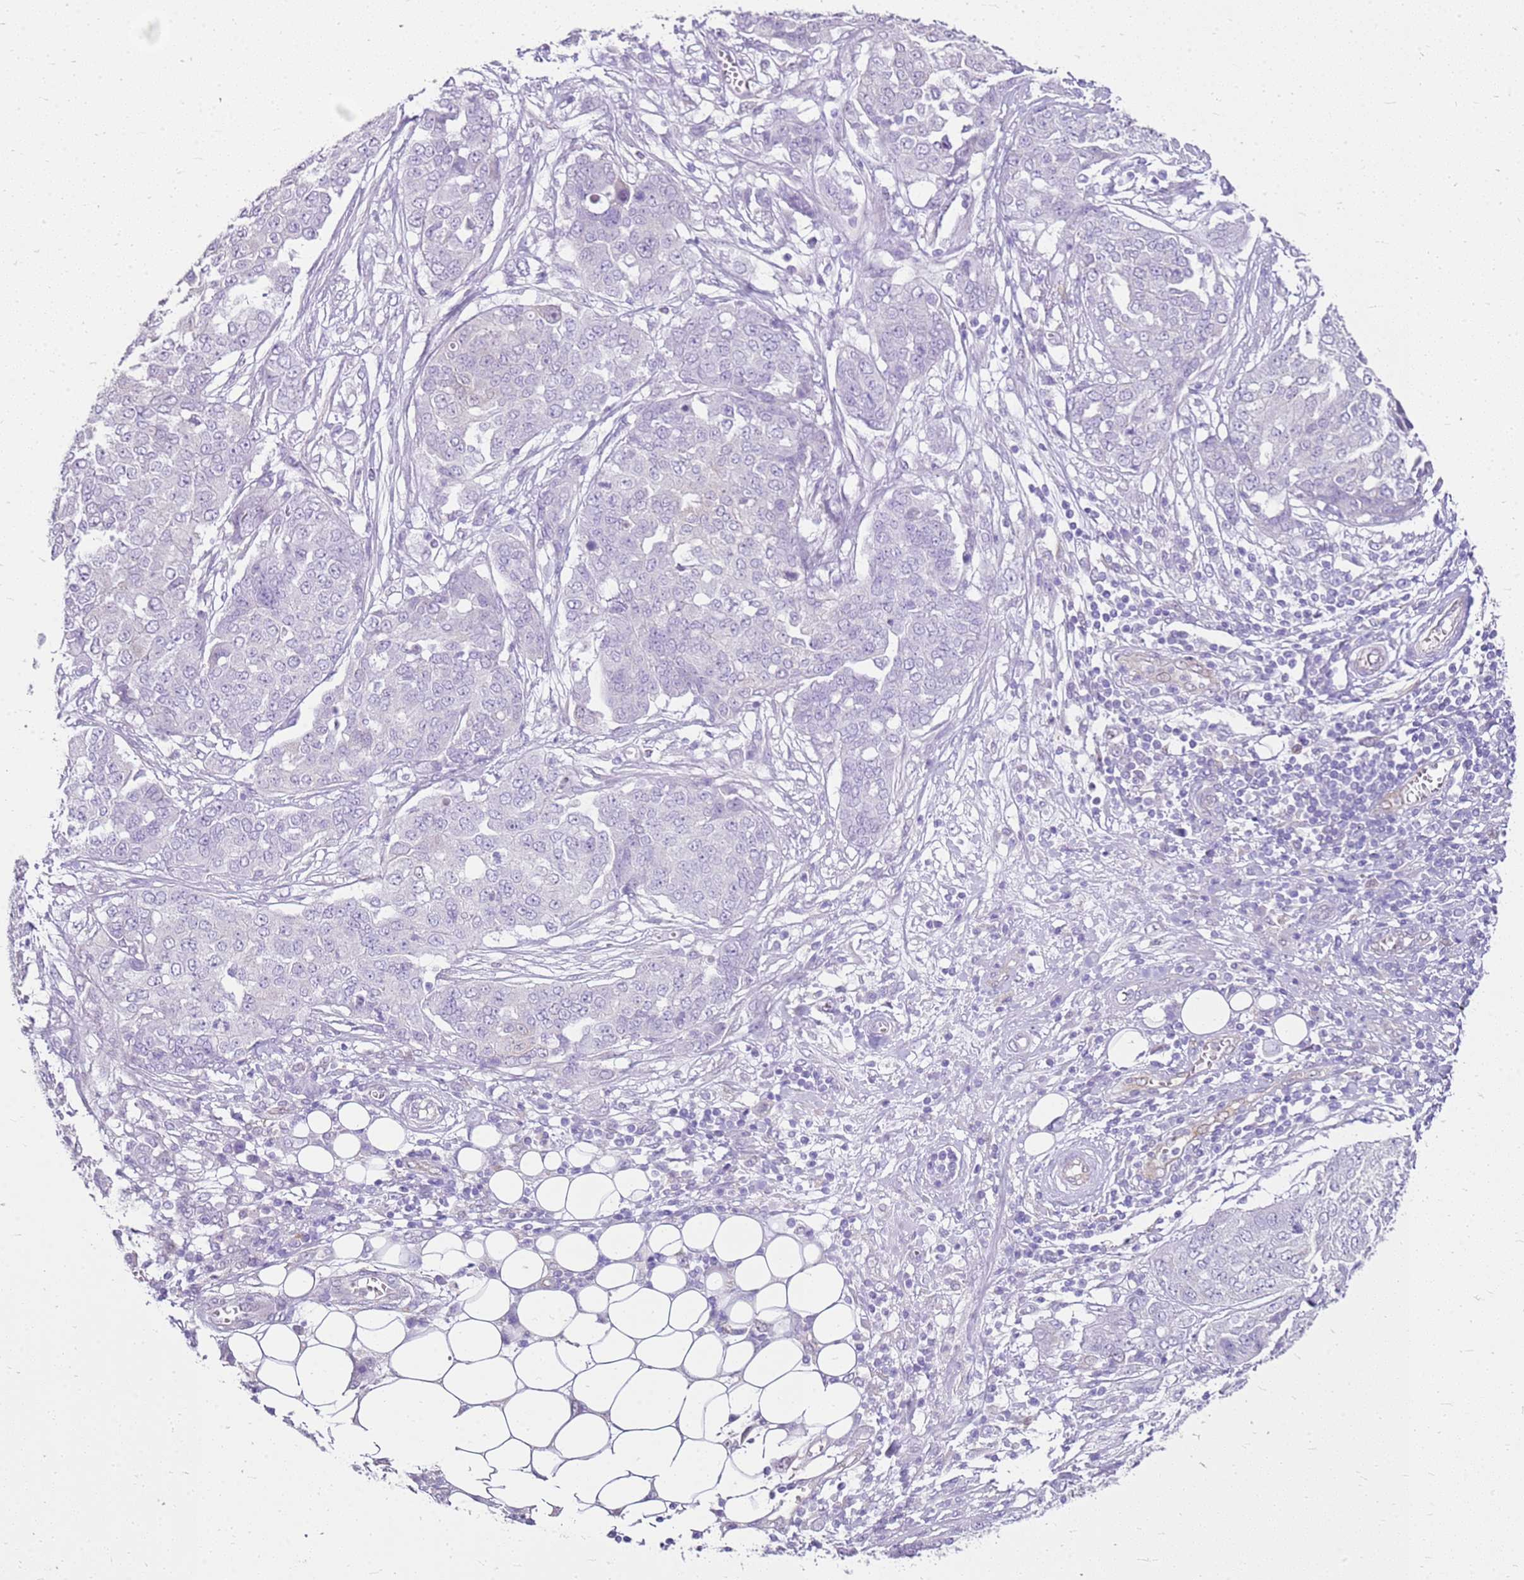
{"staining": {"intensity": "negative", "quantity": "none", "location": "none"}, "tissue": "ovarian cancer", "cell_type": "Tumor cells", "image_type": "cancer", "snomed": [{"axis": "morphology", "description": "Cystadenocarcinoma, serous, NOS"}, {"axis": "topography", "description": "Soft tissue"}, {"axis": "topography", "description": "Ovary"}], "caption": "Tumor cells are negative for brown protein staining in serous cystadenocarcinoma (ovarian). (DAB IHC with hematoxylin counter stain).", "gene": "SULT1E1", "patient": {"sex": "female", "age": 57}}